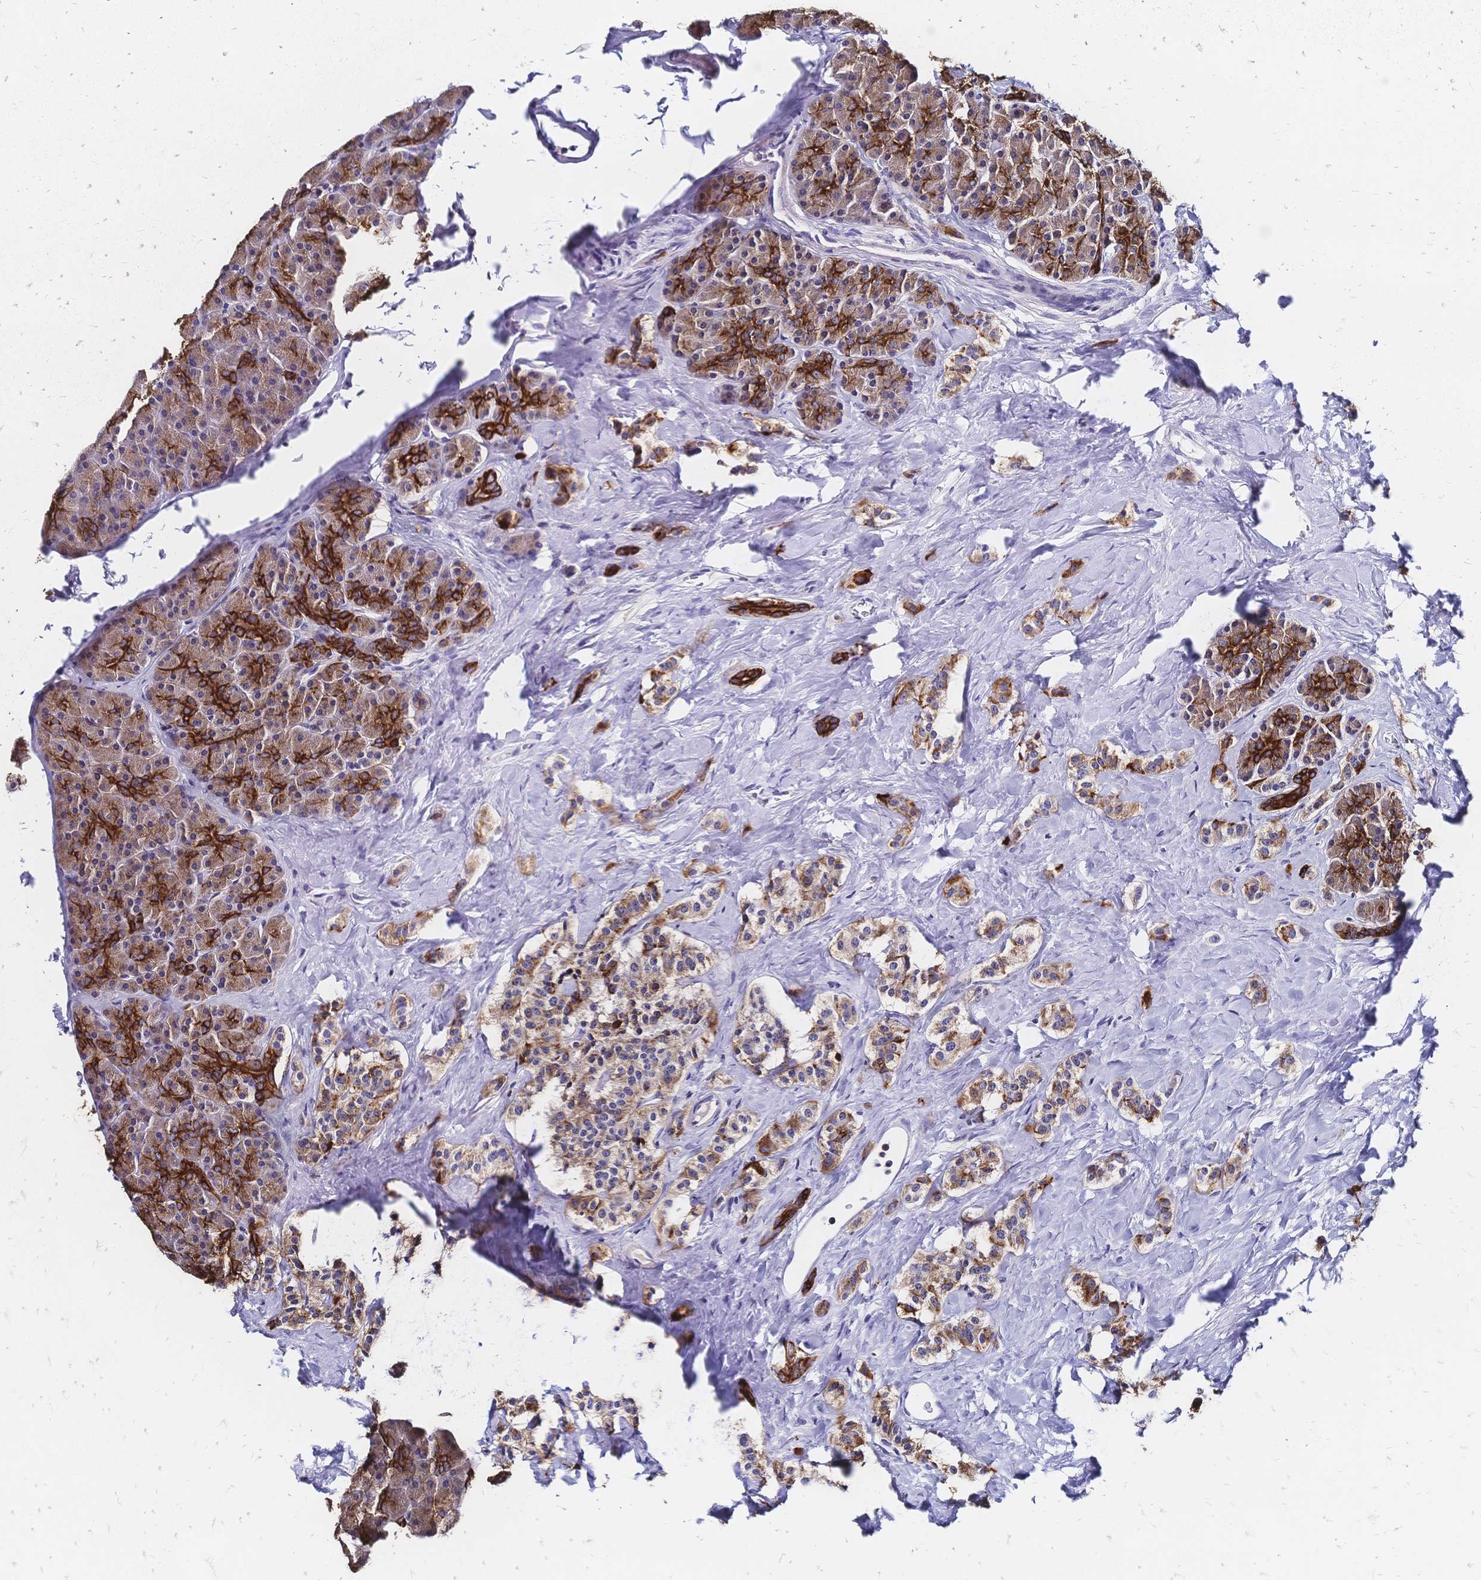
{"staining": {"intensity": "strong", "quantity": "25%-75%", "location": "cytoplasmic/membranous"}, "tissue": "carcinoid", "cell_type": "Tumor cells", "image_type": "cancer", "snomed": [{"axis": "morphology", "description": "Normal tissue, NOS"}, {"axis": "morphology", "description": "Carcinoid, malignant, NOS"}, {"axis": "topography", "description": "Pancreas"}], "caption": "Strong cytoplasmic/membranous protein expression is identified in approximately 25%-75% of tumor cells in malignant carcinoid.", "gene": "DTNB", "patient": {"sex": "male", "age": 36}}